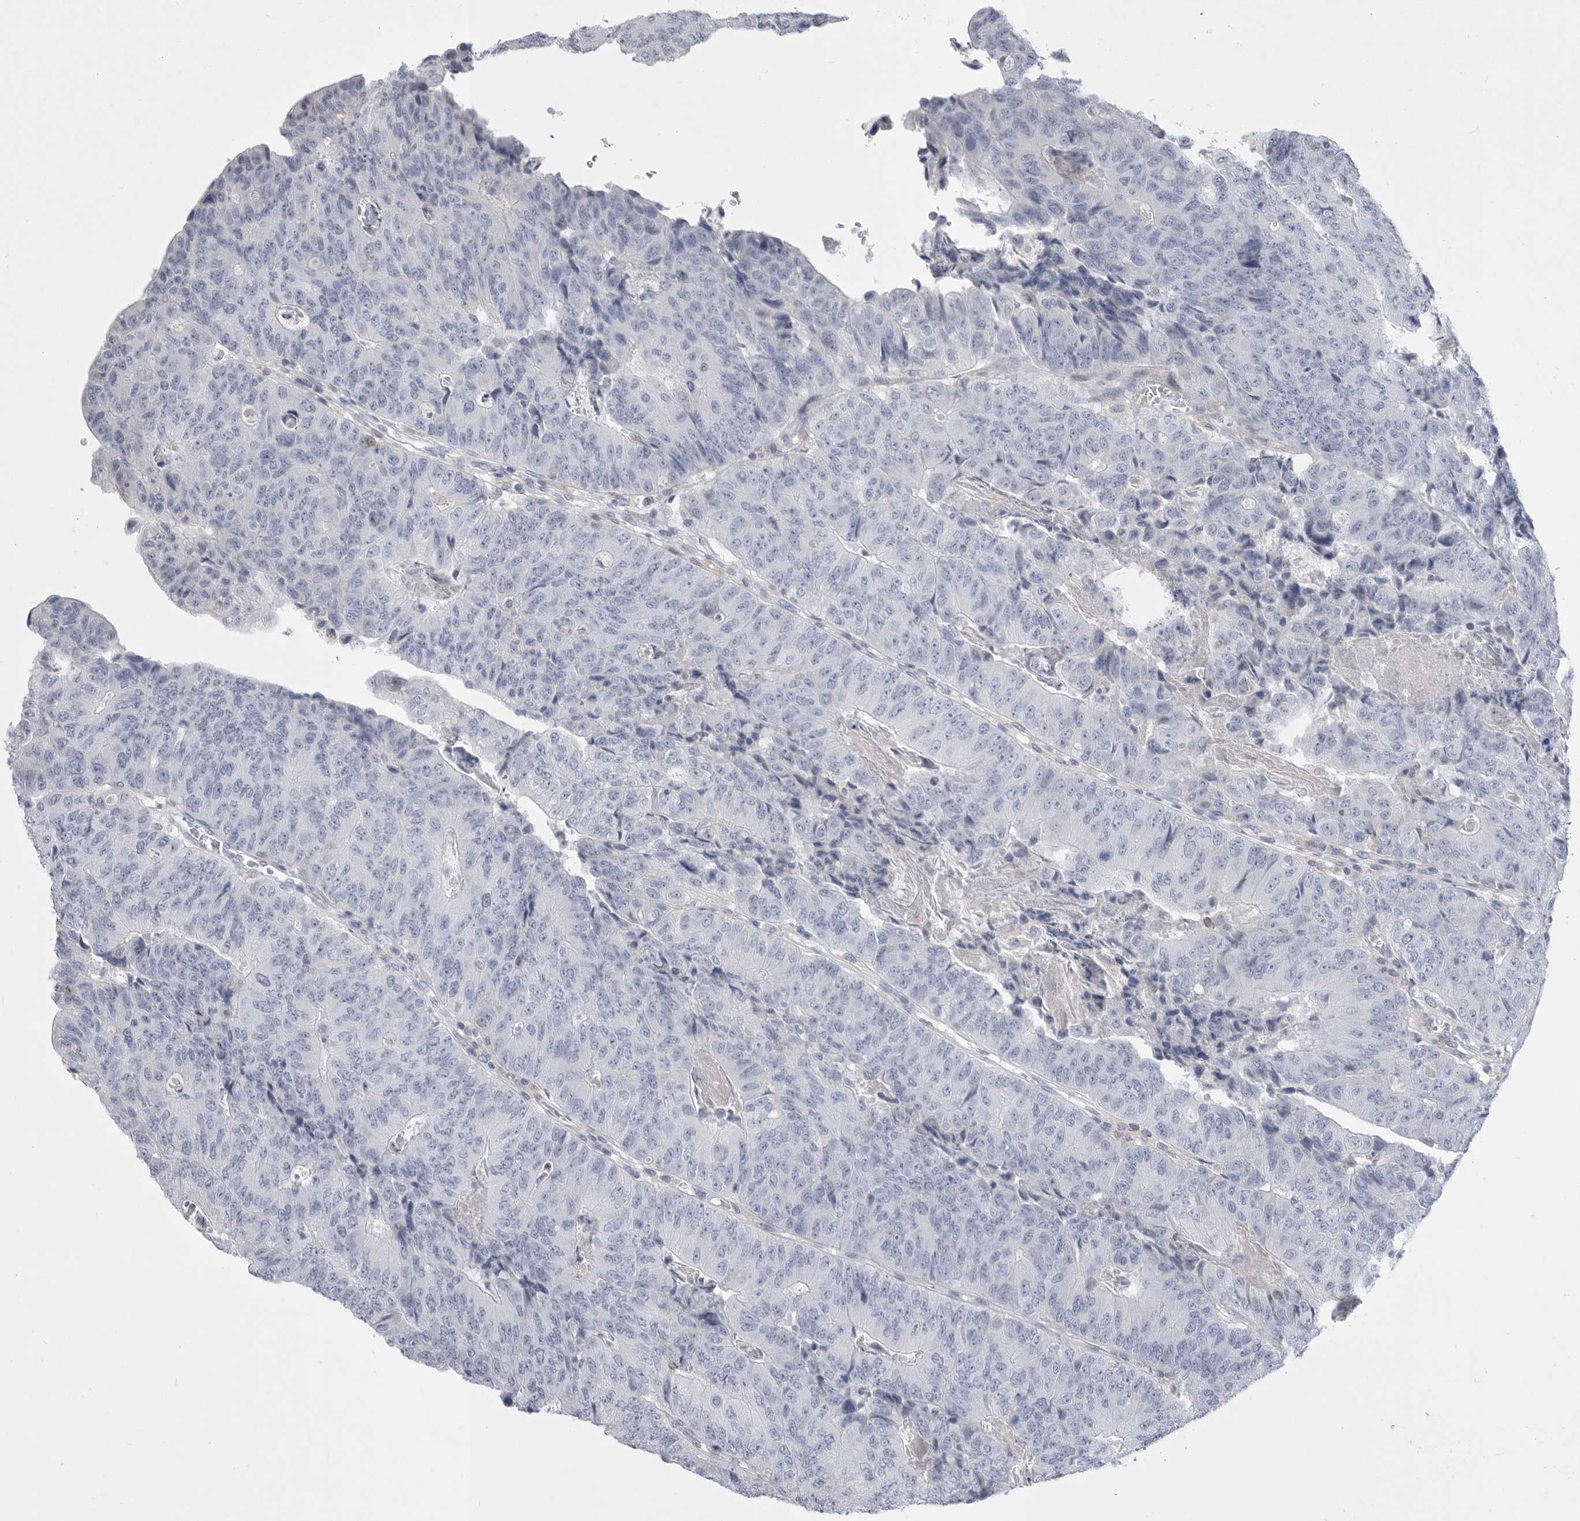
{"staining": {"intensity": "negative", "quantity": "none", "location": "none"}, "tissue": "colorectal cancer", "cell_type": "Tumor cells", "image_type": "cancer", "snomed": [{"axis": "morphology", "description": "Adenocarcinoma, NOS"}, {"axis": "topography", "description": "Colon"}], "caption": "An immunohistochemistry image of colorectal adenocarcinoma is shown. There is no staining in tumor cells of colorectal adenocarcinoma.", "gene": "SIGLEC10", "patient": {"sex": "female", "age": 67}}